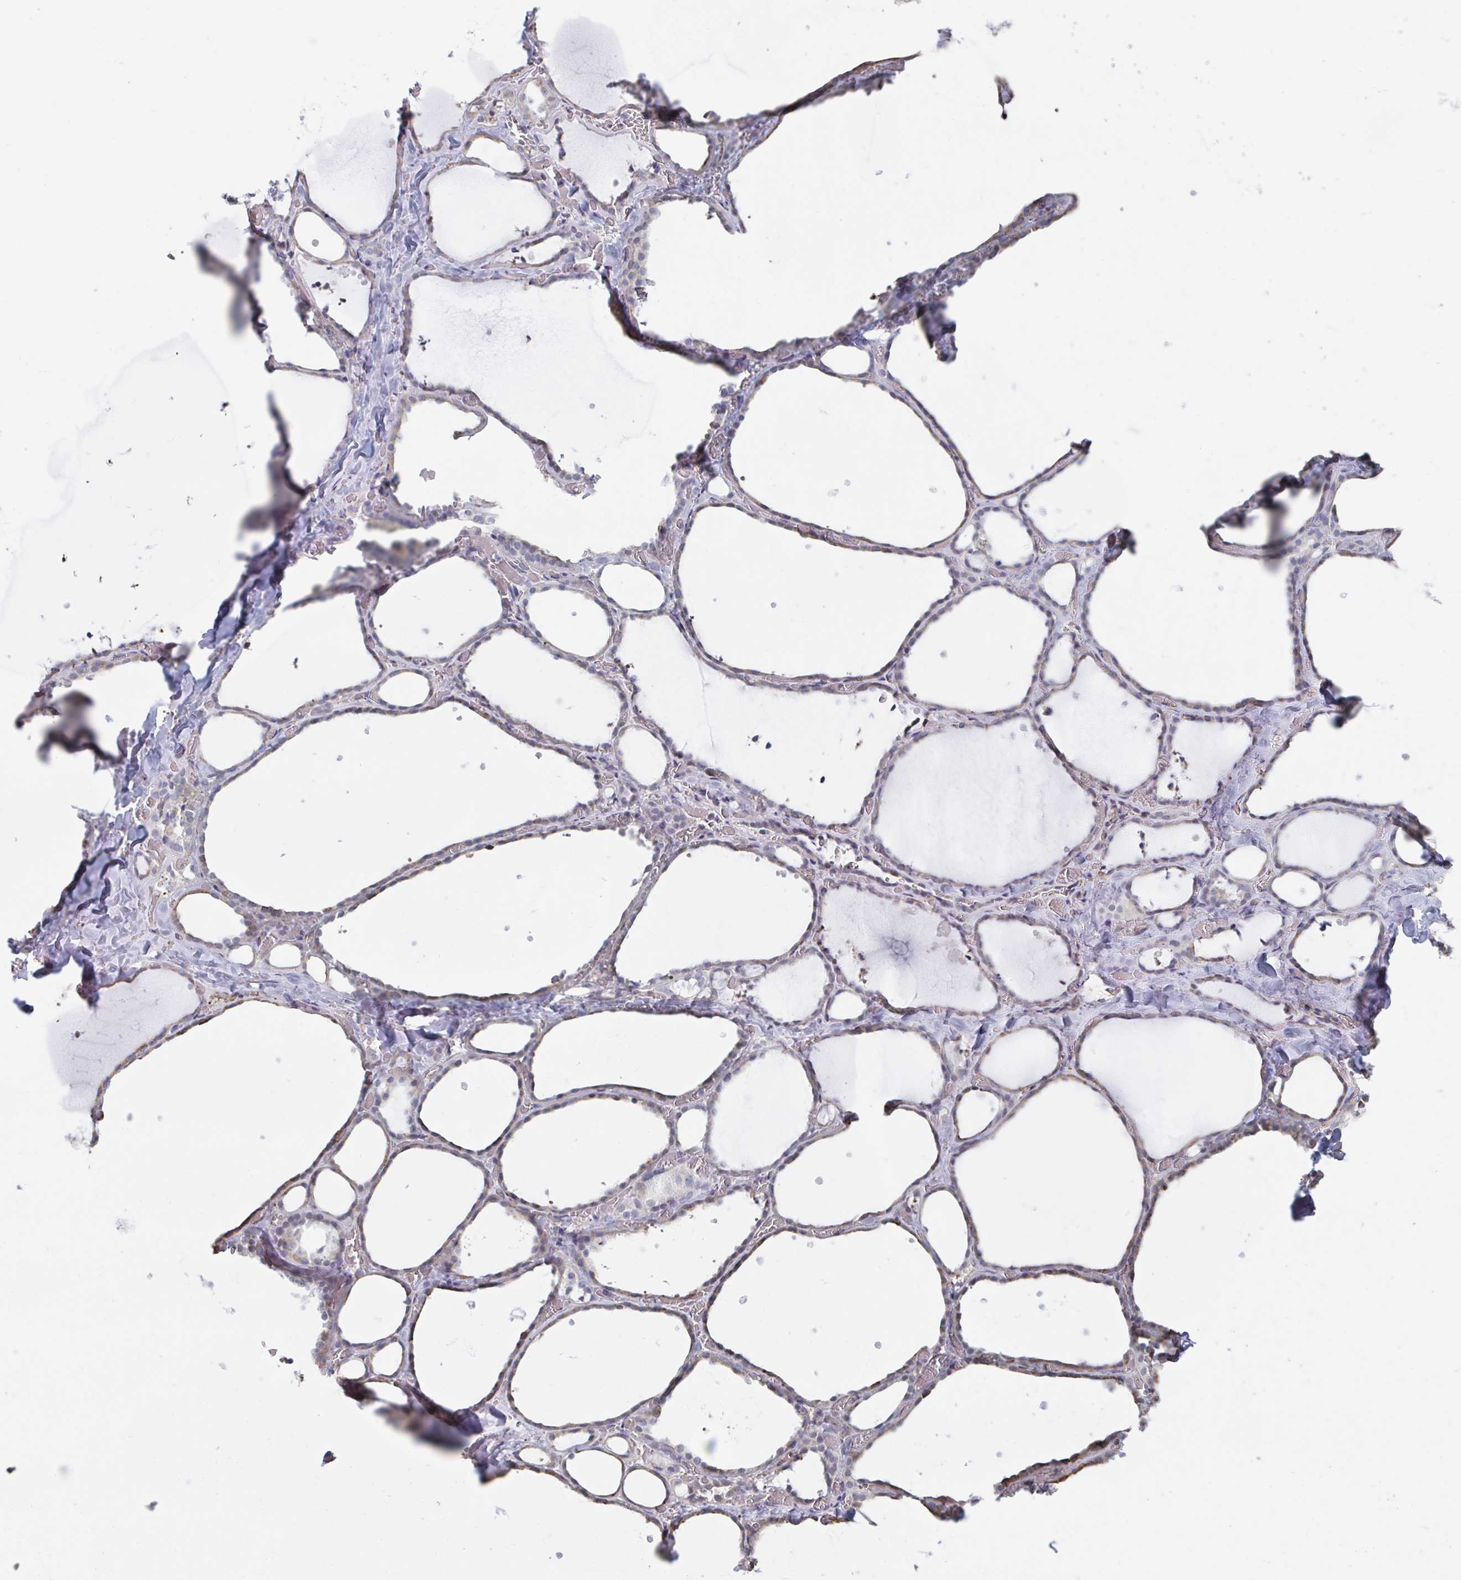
{"staining": {"intensity": "weak", "quantity": "<25%", "location": "cytoplasmic/membranous"}, "tissue": "thyroid gland", "cell_type": "Glandular cells", "image_type": "normal", "snomed": [{"axis": "morphology", "description": "Normal tissue, NOS"}, {"axis": "topography", "description": "Thyroid gland"}], "caption": "This is an IHC histopathology image of normal human thyroid gland. There is no staining in glandular cells.", "gene": "RAB5IF", "patient": {"sex": "female", "age": 36}}